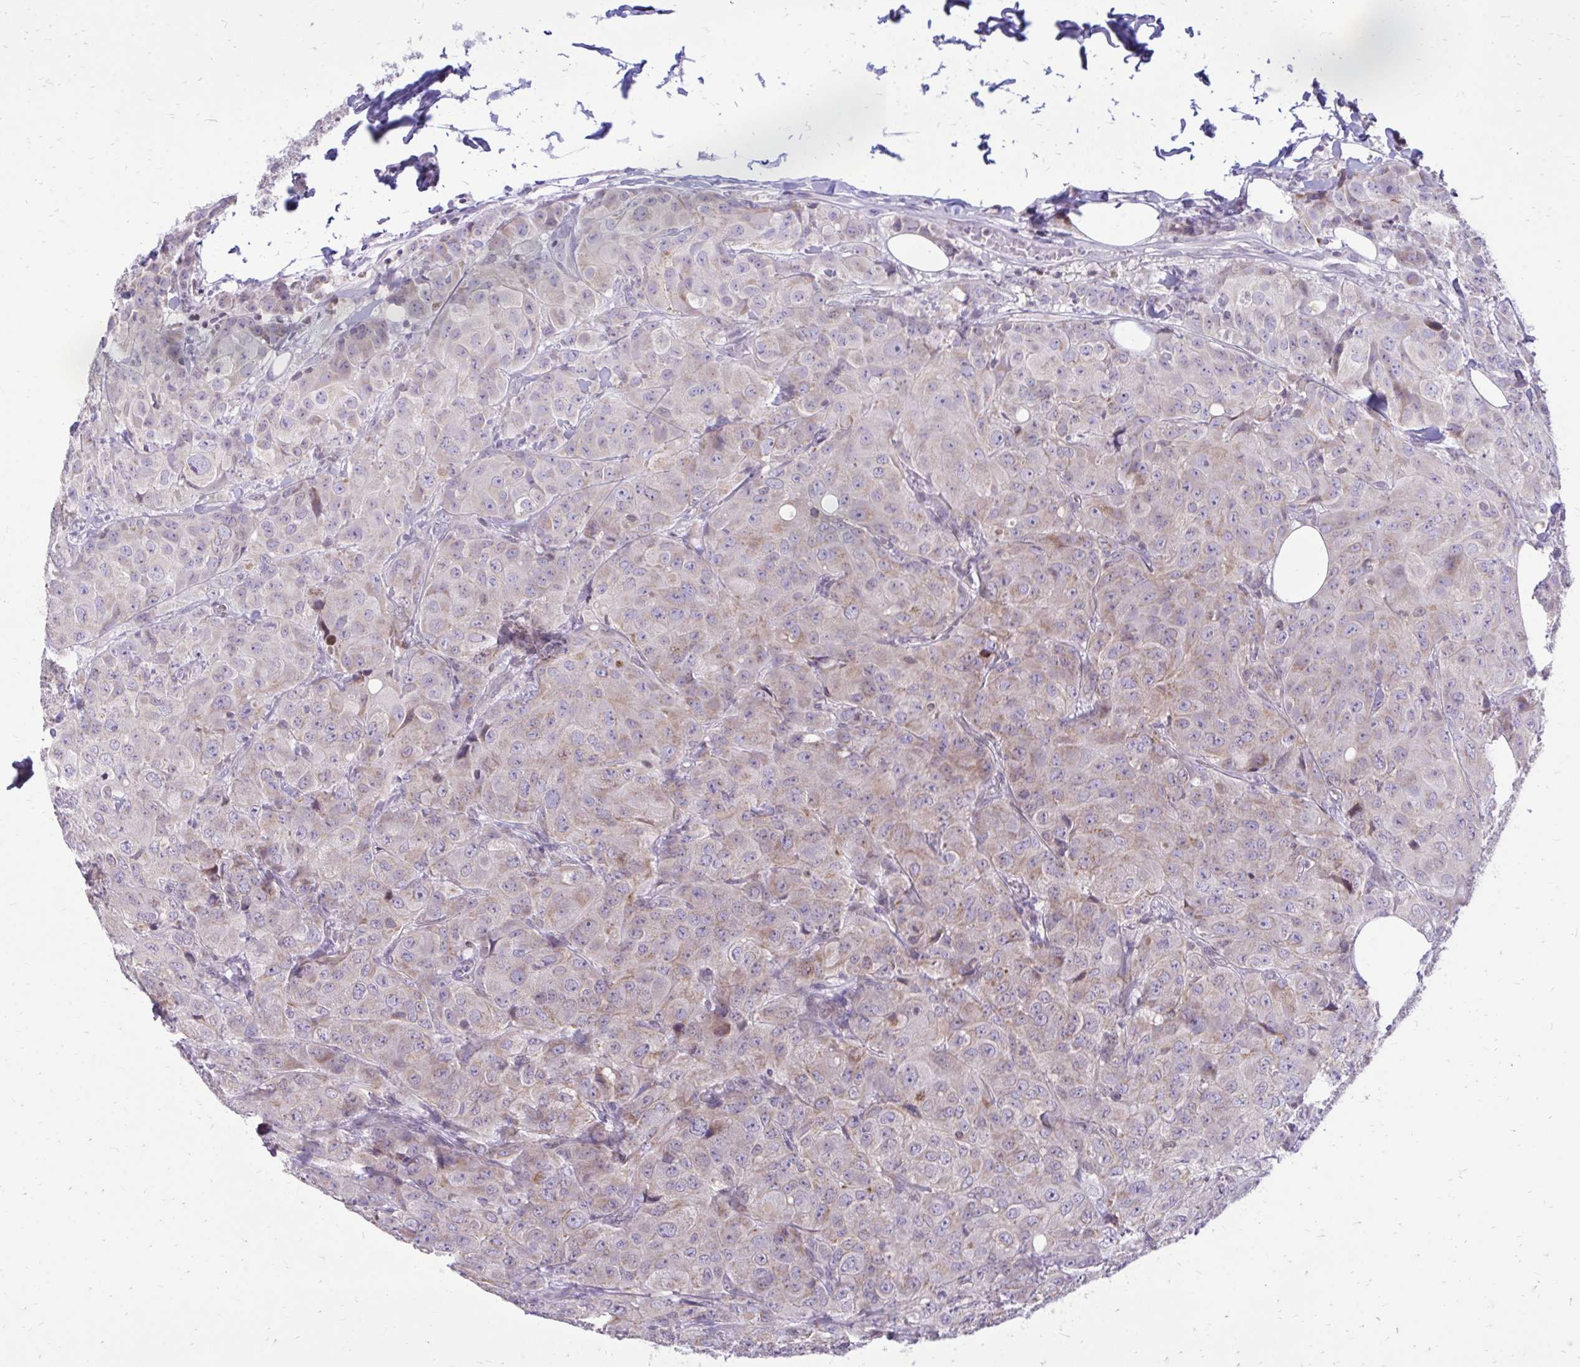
{"staining": {"intensity": "weak", "quantity": "<25%", "location": "cytoplasmic/membranous"}, "tissue": "breast cancer", "cell_type": "Tumor cells", "image_type": "cancer", "snomed": [{"axis": "morphology", "description": "Duct carcinoma"}, {"axis": "topography", "description": "Breast"}], "caption": "A histopathology image of human invasive ductal carcinoma (breast) is negative for staining in tumor cells. The staining is performed using DAB brown chromogen with nuclei counter-stained in using hematoxylin.", "gene": "RPS6KA2", "patient": {"sex": "female", "age": 43}}